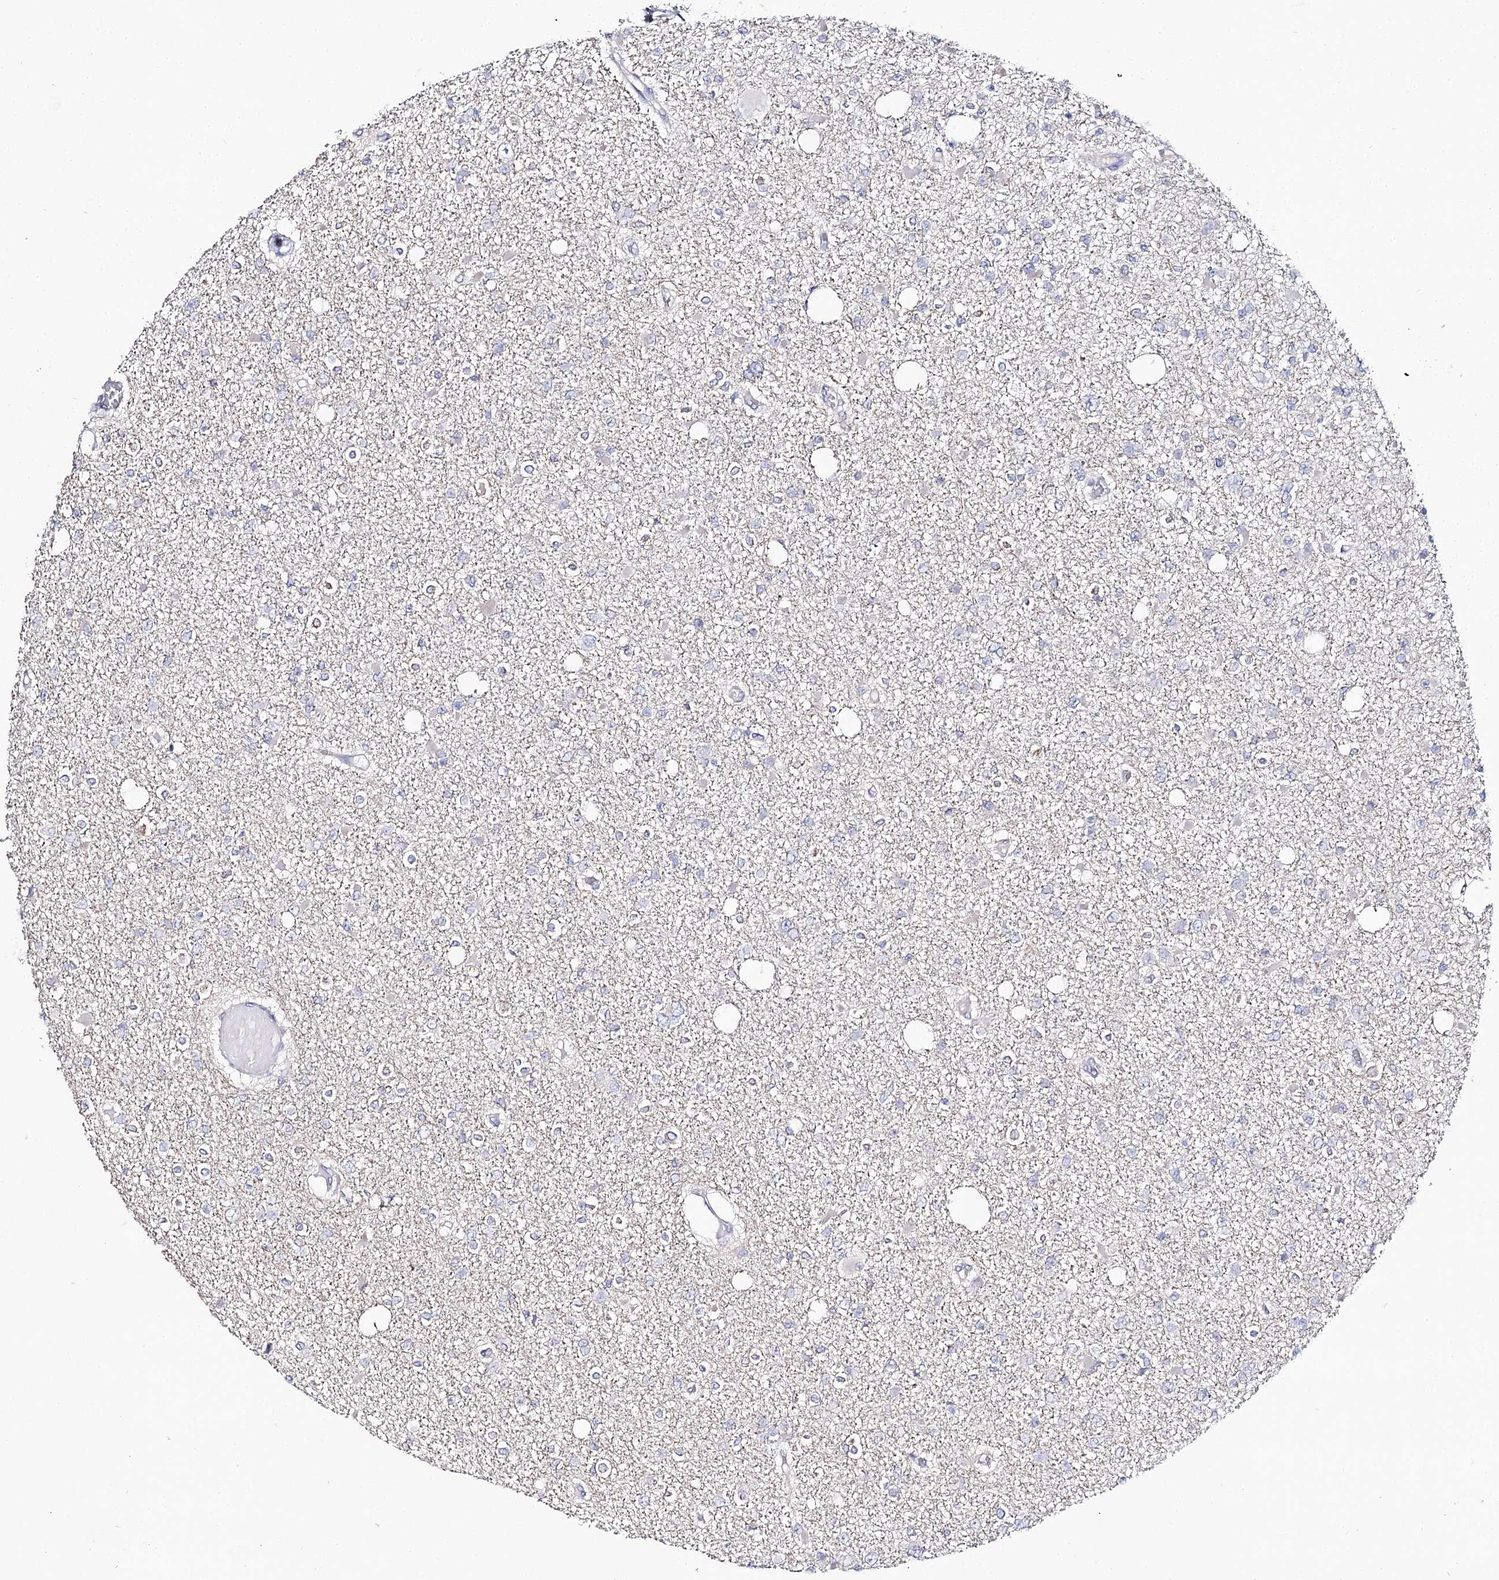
{"staining": {"intensity": "negative", "quantity": "none", "location": "none"}, "tissue": "glioma", "cell_type": "Tumor cells", "image_type": "cancer", "snomed": [{"axis": "morphology", "description": "Glioma, malignant, Low grade"}, {"axis": "topography", "description": "Brain"}], "caption": "A histopathology image of human malignant glioma (low-grade) is negative for staining in tumor cells.", "gene": "ARHGAP32", "patient": {"sex": "female", "age": 22}}